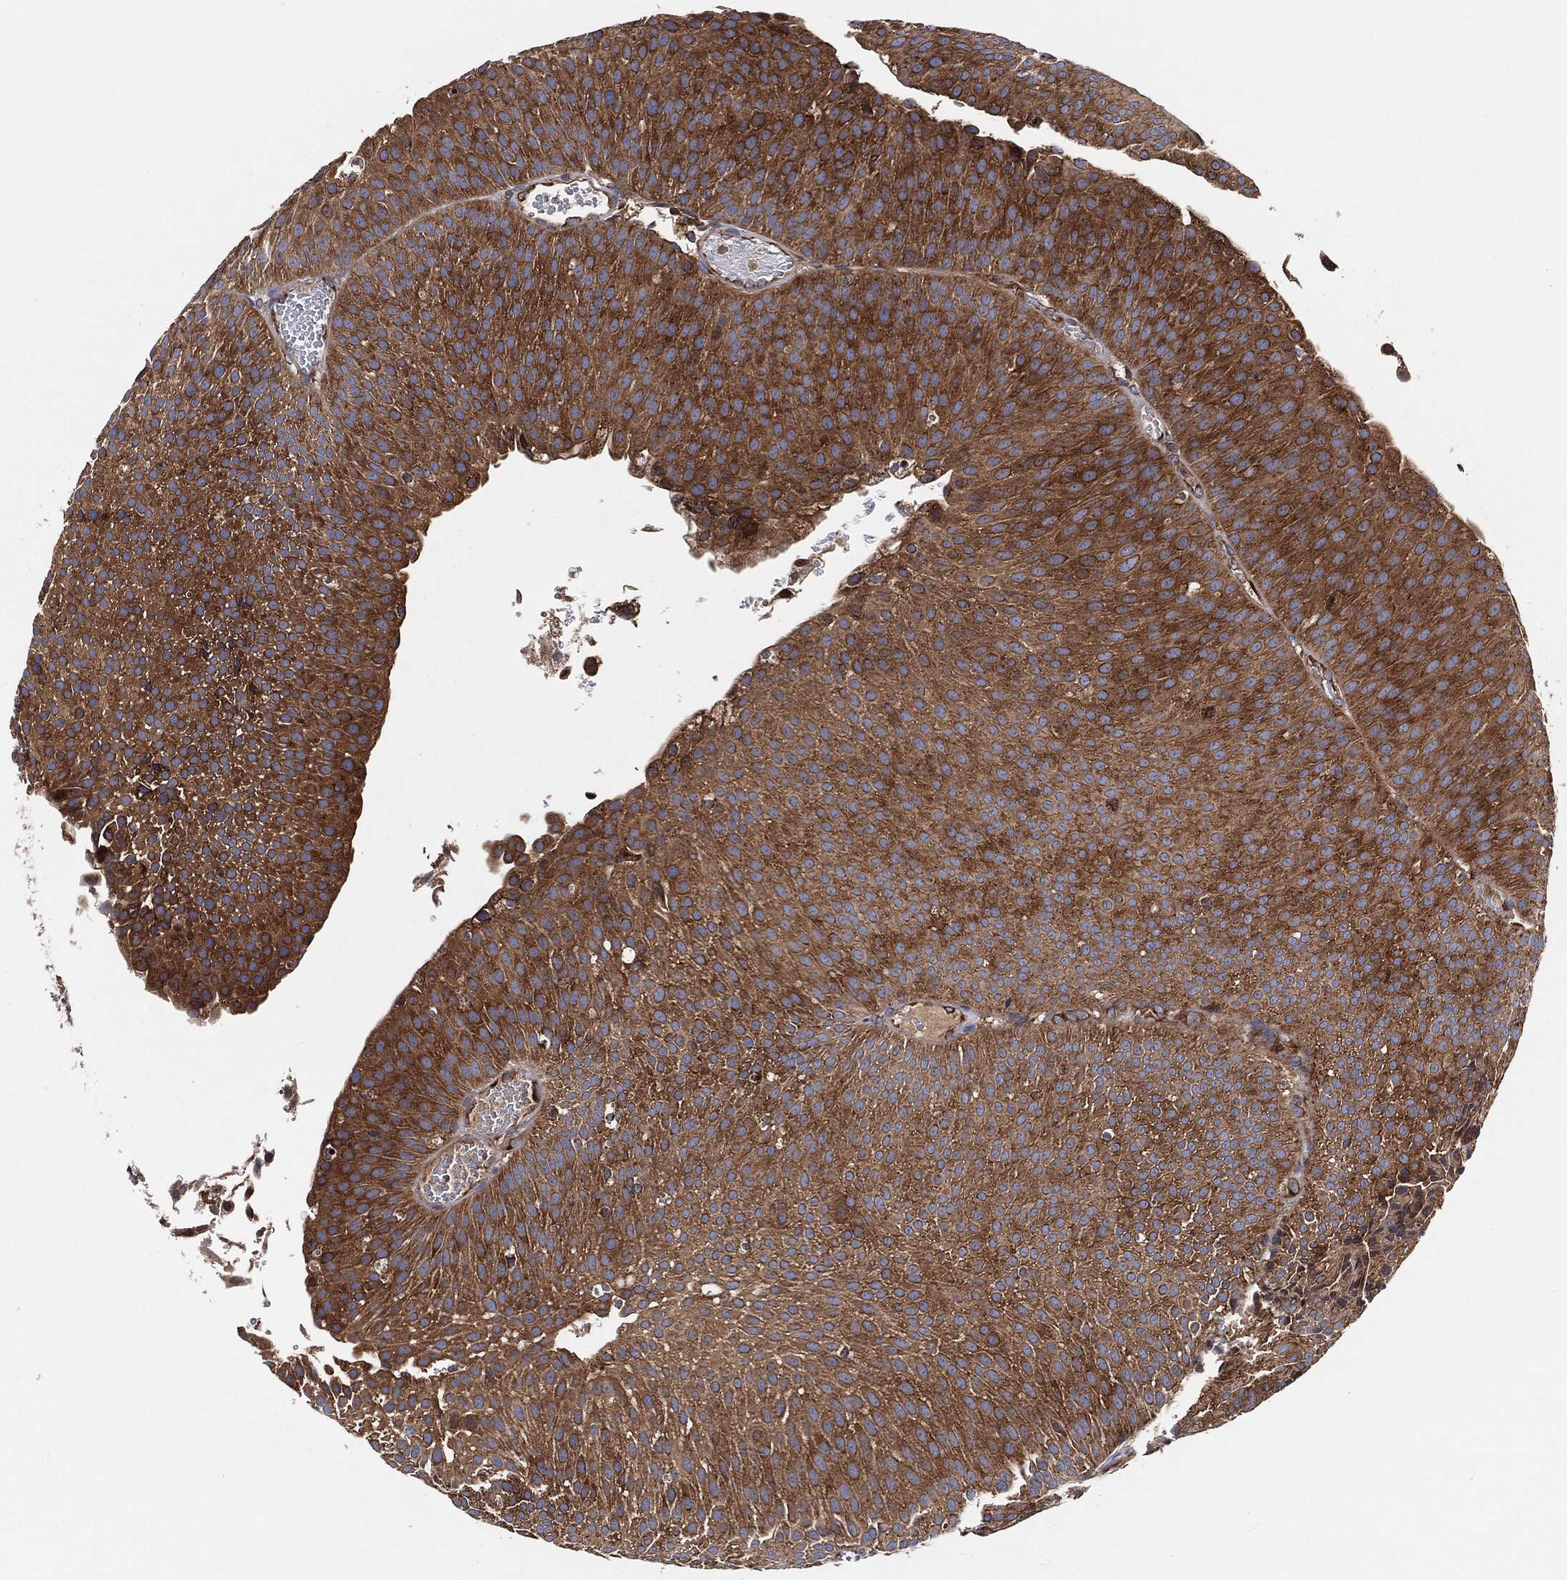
{"staining": {"intensity": "strong", "quantity": ">75%", "location": "cytoplasmic/membranous"}, "tissue": "urothelial cancer", "cell_type": "Tumor cells", "image_type": "cancer", "snomed": [{"axis": "morphology", "description": "Urothelial carcinoma, Low grade"}, {"axis": "topography", "description": "Urinary bladder"}], "caption": "DAB (3,3'-diaminobenzidine) immunohistochemical staining of human urothelial carcinoma (low-grade) demonstrates strong cytoplasmic/membranous protein expression in approximately >75% of tumor cells.", "gene": "EIF2S2", "patient": {"sex": "male", "age": 65}}